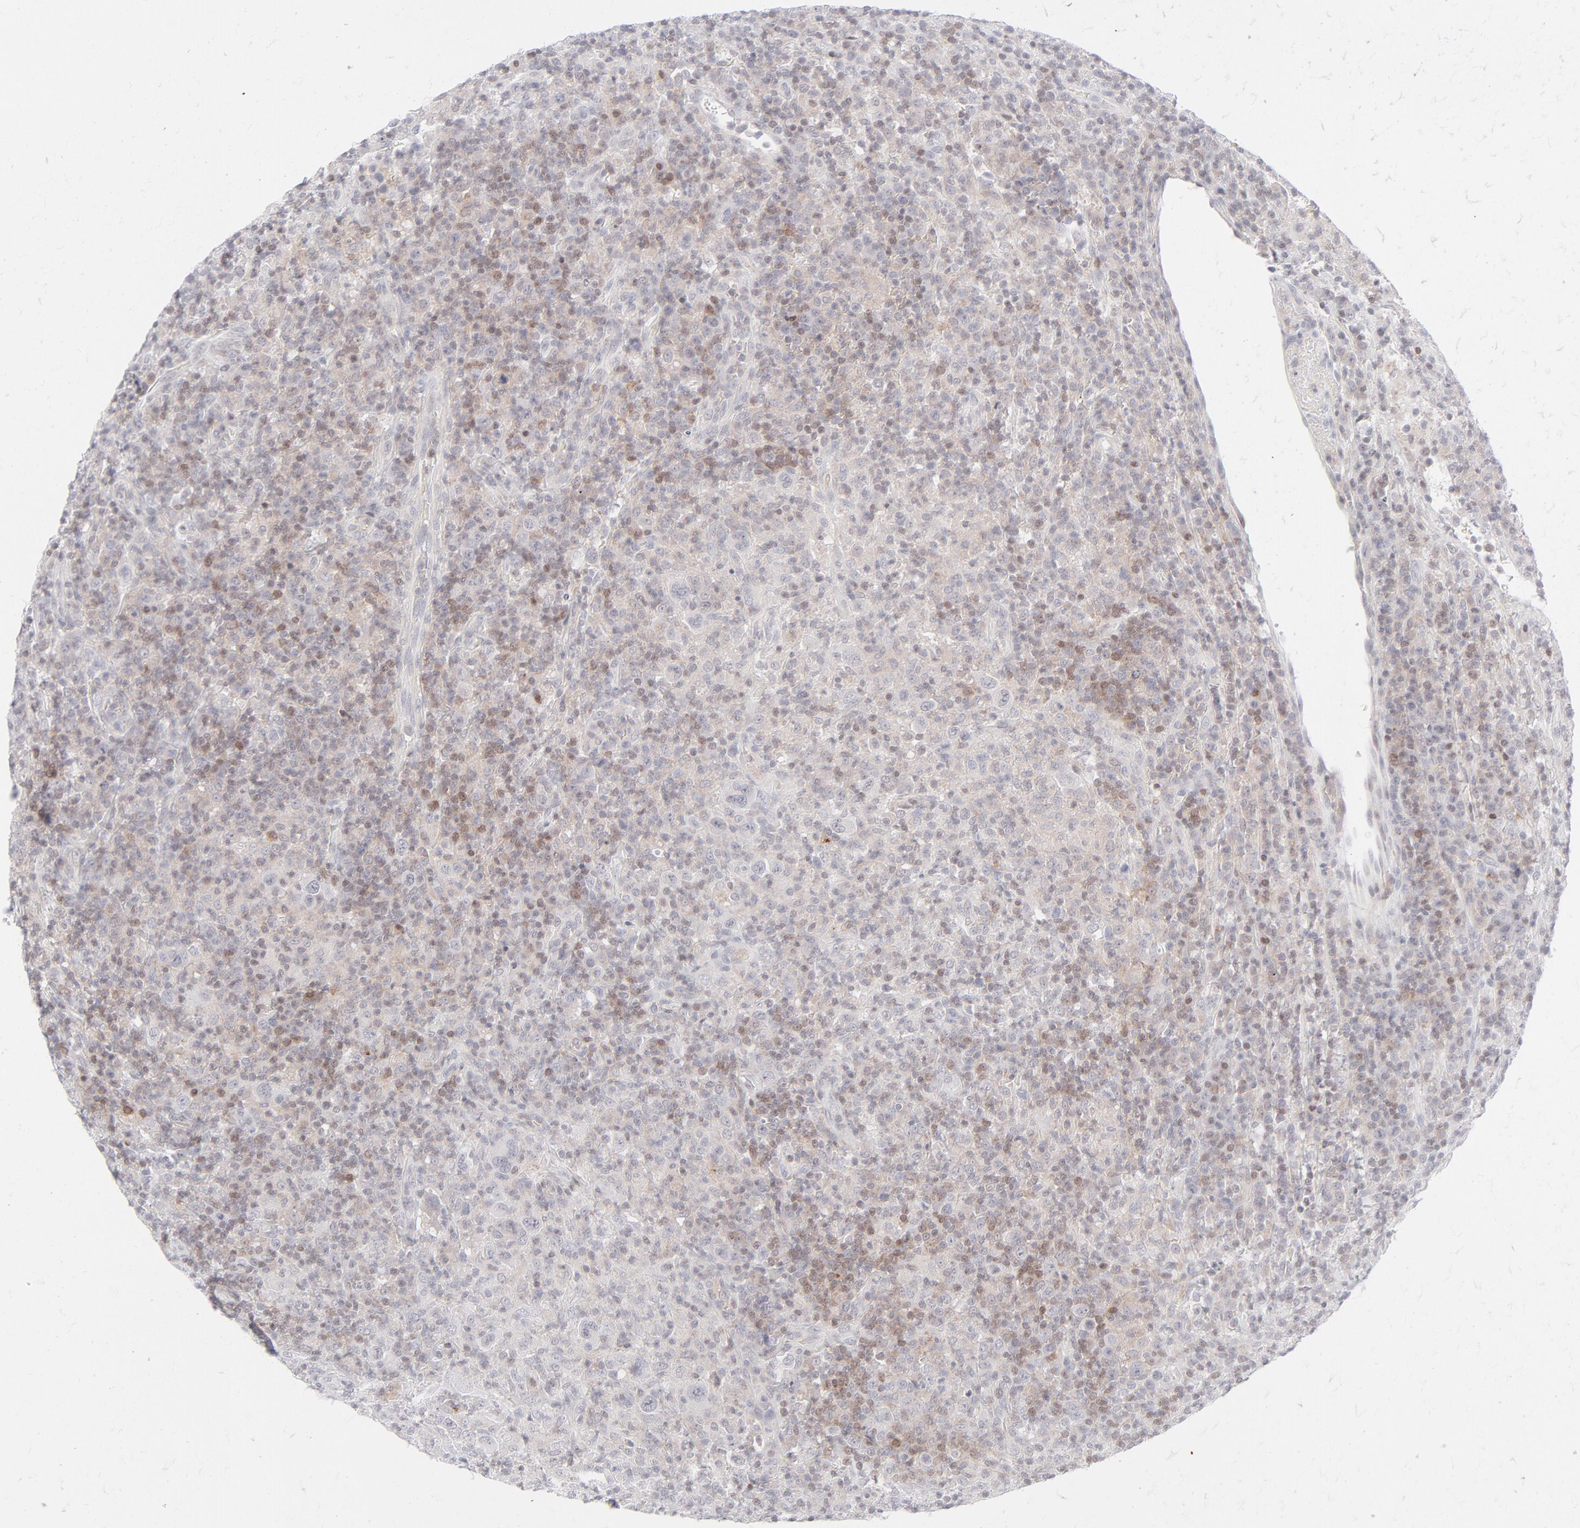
{"staining": {"intensity": "moderate", "quantity": "25%-75%", "location": "cytoplasmic/membranous,nuclear"}, "tissue": "lymphoma", "cell_type": "Tumor cells", "image_type": "cancer", "snomed": [{"axis": "morphology", "description": "Hodgkin's disease, NOS"}, {"axis": "topography", "description": "Lymph node"}], "caption": "Human Hodgkin's disease stained for a protein (brown) demonstrates moderate cytoplasmic/membranous and nuclear positive positivity in approximately 25%-75% of tumor cells.", "gene": "PRKCB", "patient": {"sex": "male", "age": 65}}